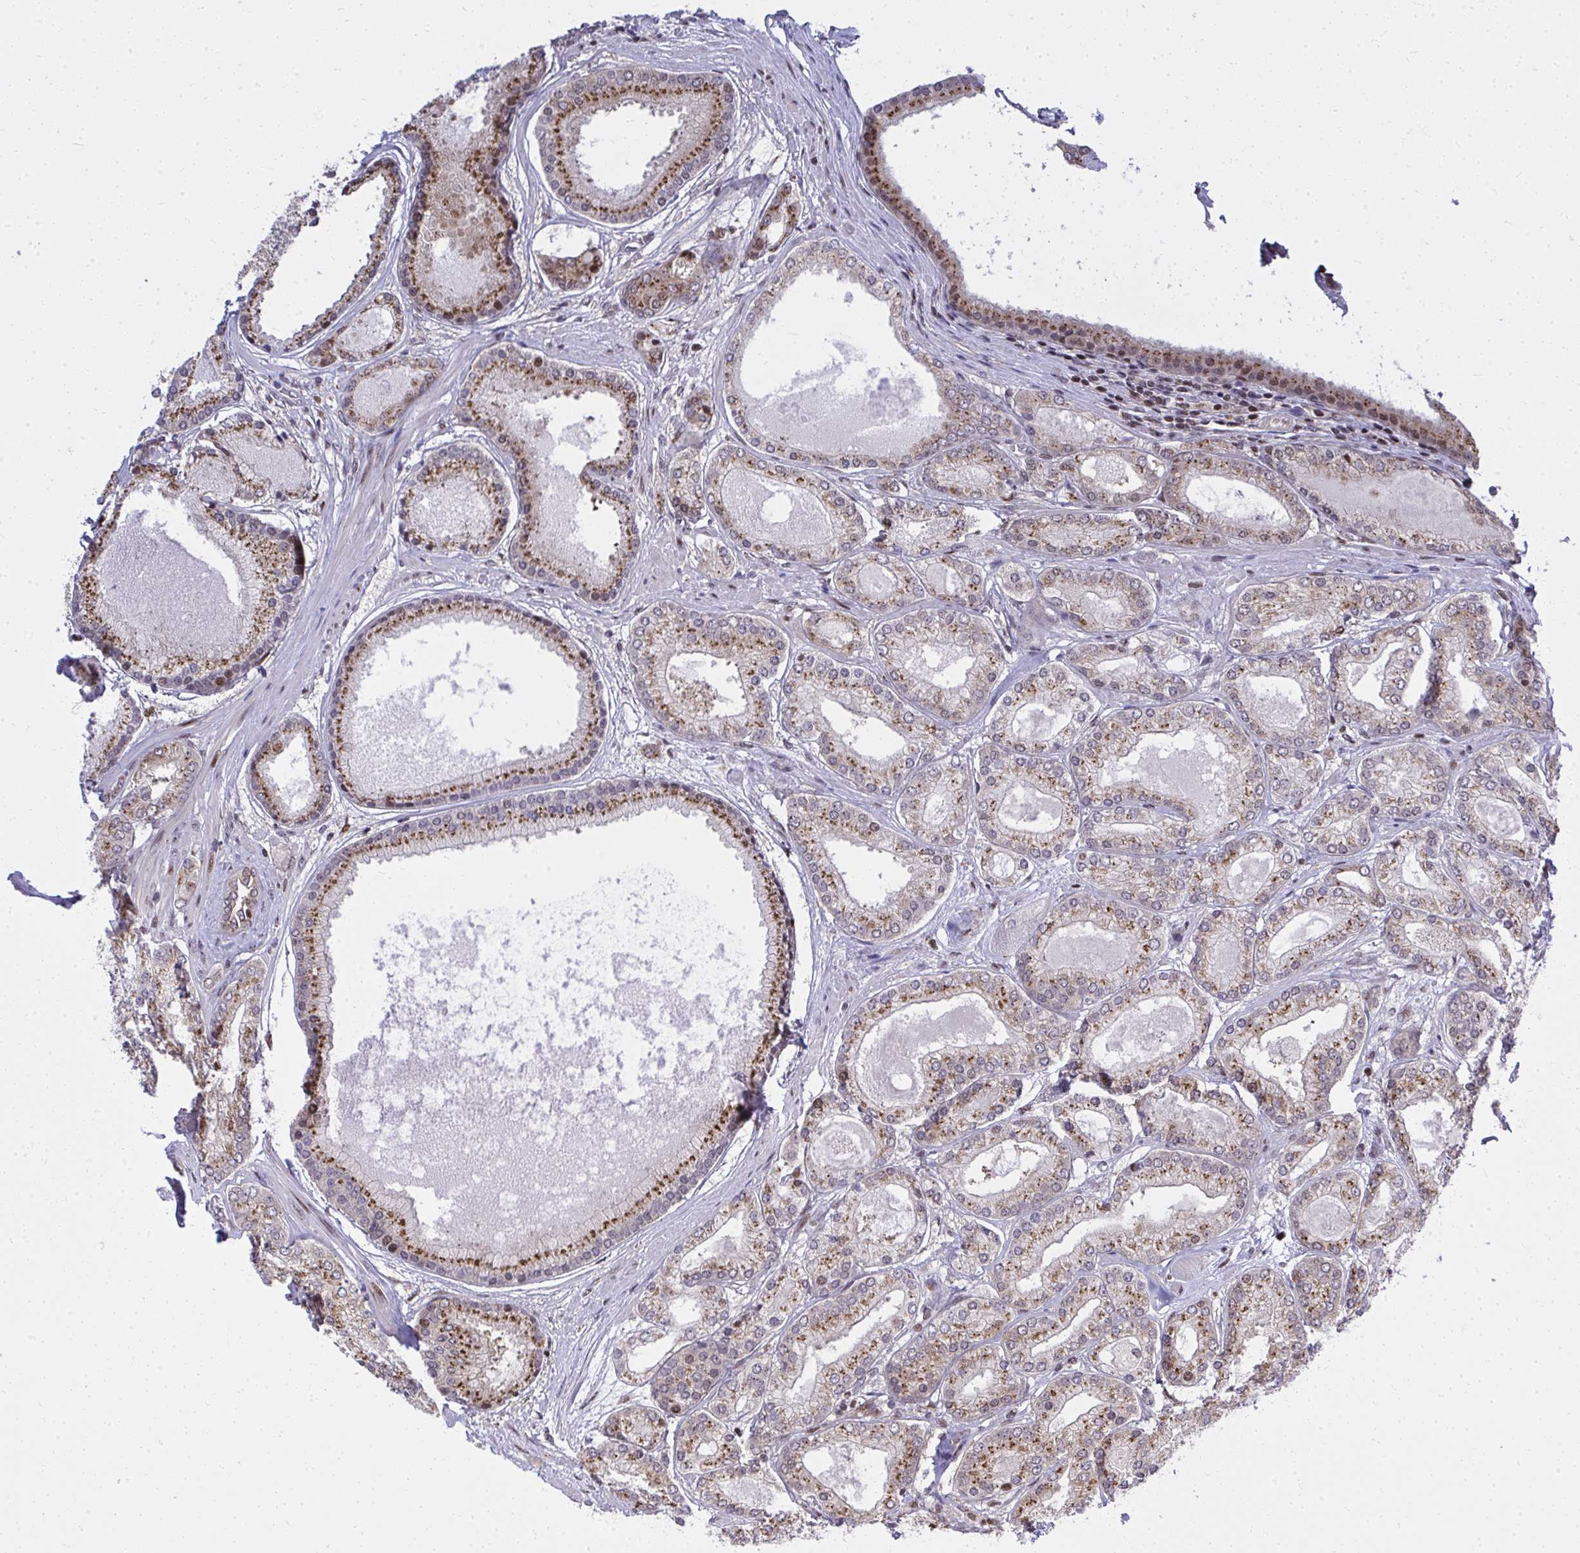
{"staining": {"intensity": "moderate", "quantity": ">75%", "location": "cytoplasmic/membranous"}, "tissue": "prostate cancer", "cell_type": "Tumor cells", "image_type": "cancer", "snomed": [{"axis": "morphology", "description": "Adenocarcinoma, High grade"}, {"axis": "topography", "description": "Prostate"}], "caption": "About >75% of tumor cells in human prostate high-grade adenocarcinoma demonstrate moderate cytoplasmic/membranous protein positivity as visualized by brown immunohistochemical staining.", "gene": "PIGY", "patient": {"sex": "male", "age": 67}}